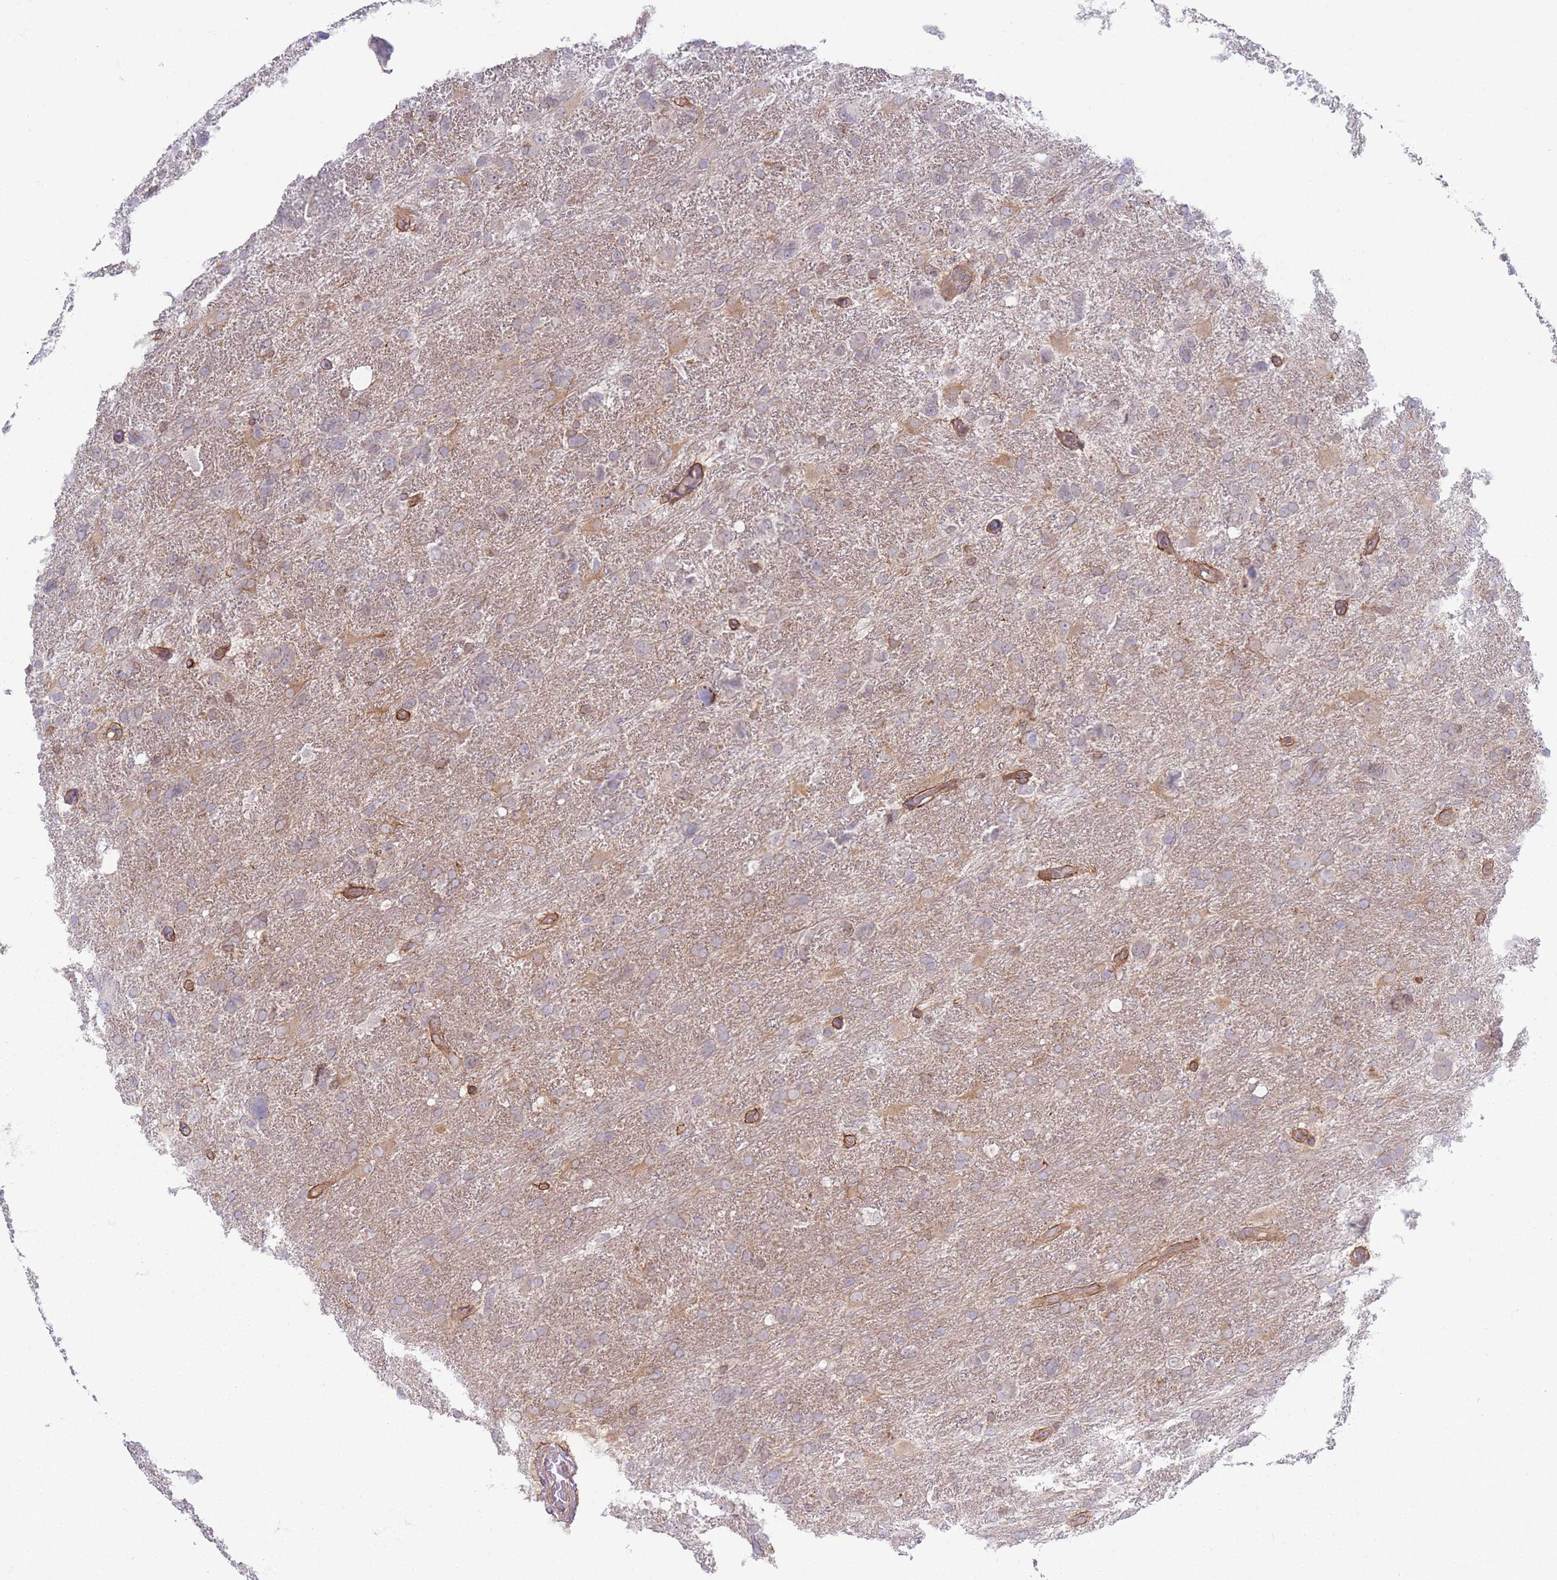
{"staining": {"intensity": "weak", "quantity": "25%-75%", "location": "cytoplasmic/membranous"}, "tissue": "glioma", "cell_type": "Tumor cells", "image_type": "cancer", "snomed": [{"axis": "morphology", "description": "Glioma, malignant, High grade"}, {"axis": "topography", "description": "Brain"}], "caption": "High-magnification brightfield microscopy of malignant glioma (high-grade) stained with DAB (brown) and counterstained with hematoxylin (blue). tumor cells exhibit weak cytoplasmic/membranous staining is identified in approximately25%-75% of cells.", "gene": "VRK2", "patient": {"sex": "male", "age": 61}}